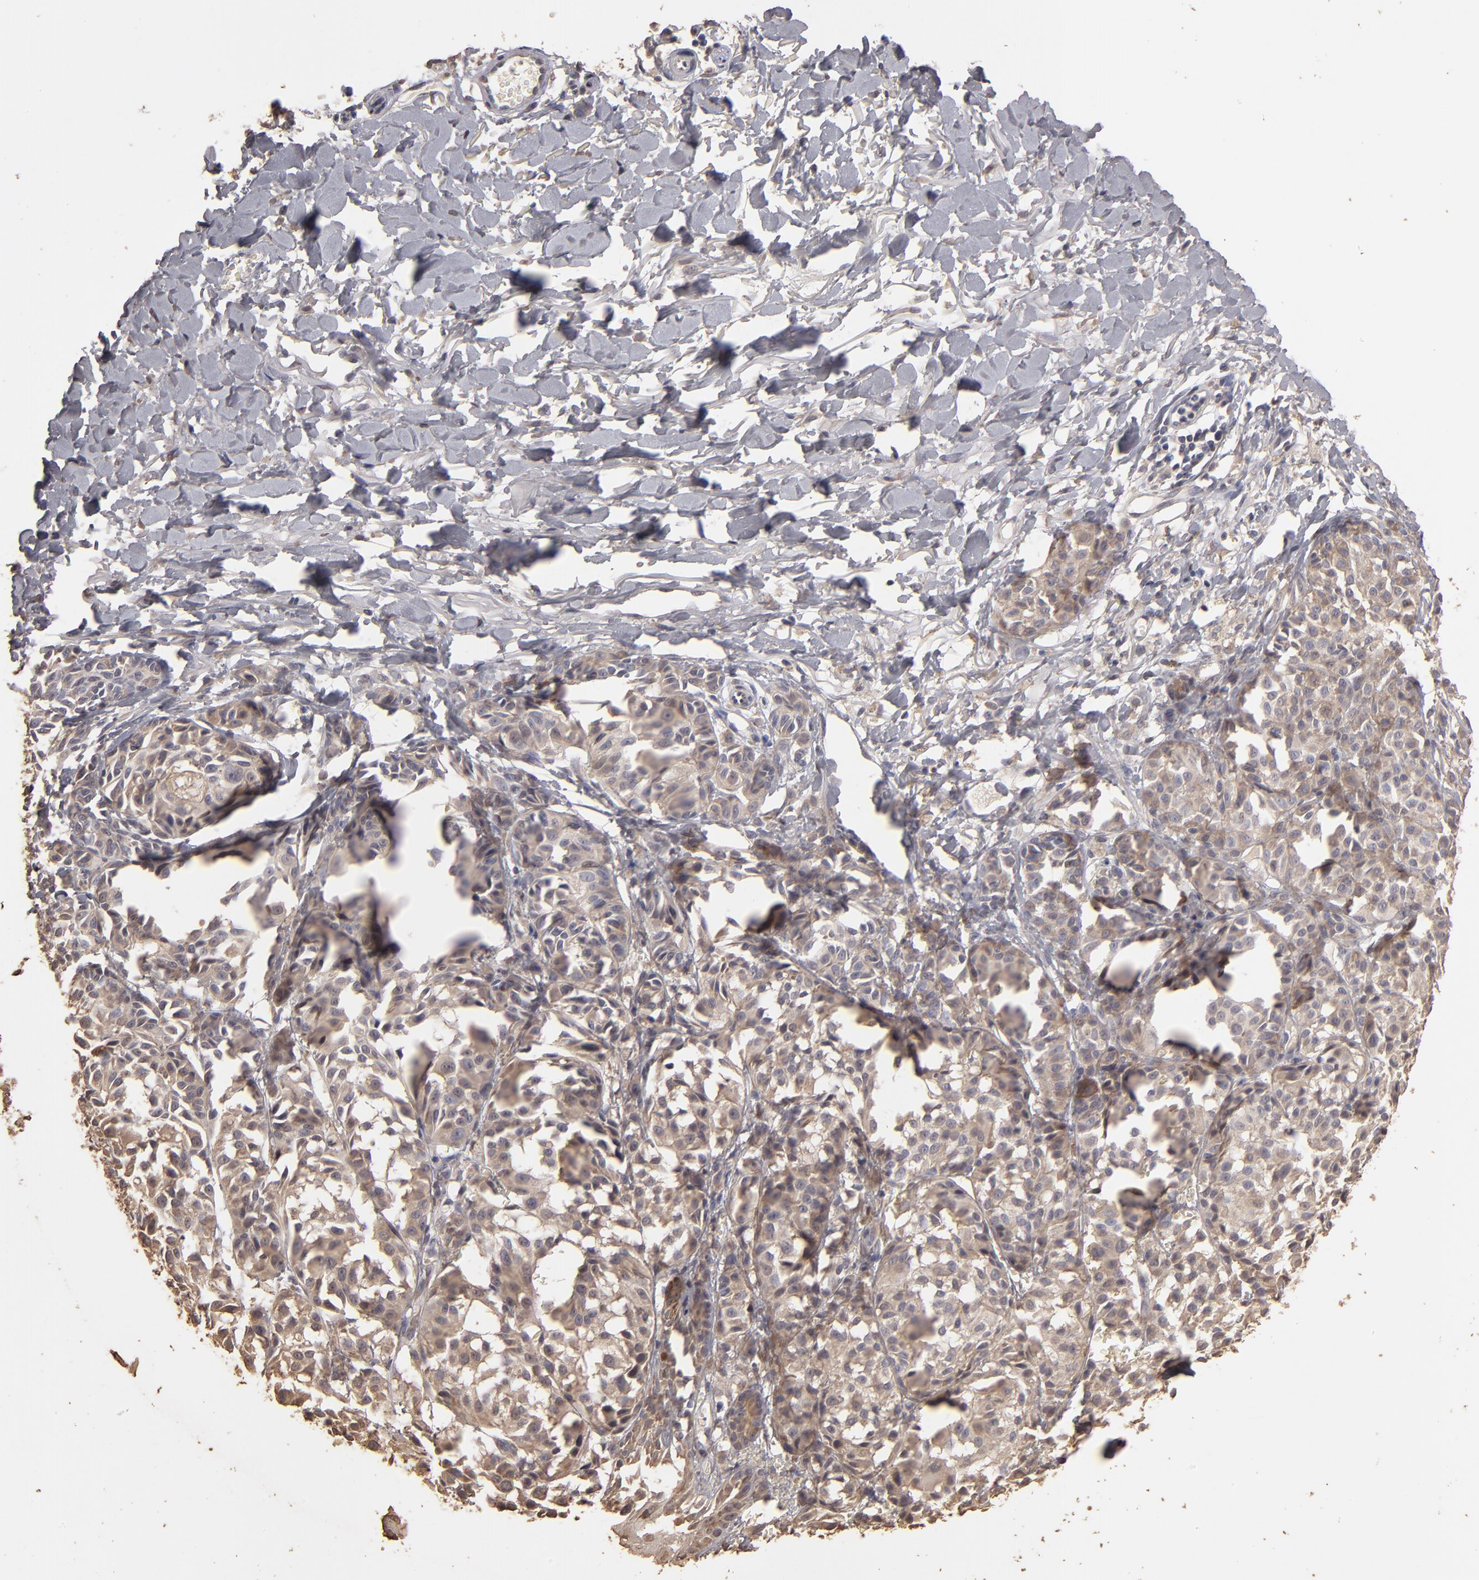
{"staining": {"intensity": "weak", "quantity": ">75%", "location": "cytoplasmic/membranous"}, "tissue": "melanoma", "cell_type": "Tumor cells", "image_type": "cancer", "snomed": [{"axis": "morphology", "description": "Malignant melanoma, NOS"}, {"axis": "topography", "description": "Skin"}], "caption": "About >75% of tumor cells in malignant melanoma display weak cytoplasmic/membranous protein positivity as visualized by brown immunohistochemical staining.", "gene": "OPHN1", "patient": {"sex": "male", "age": 76}}